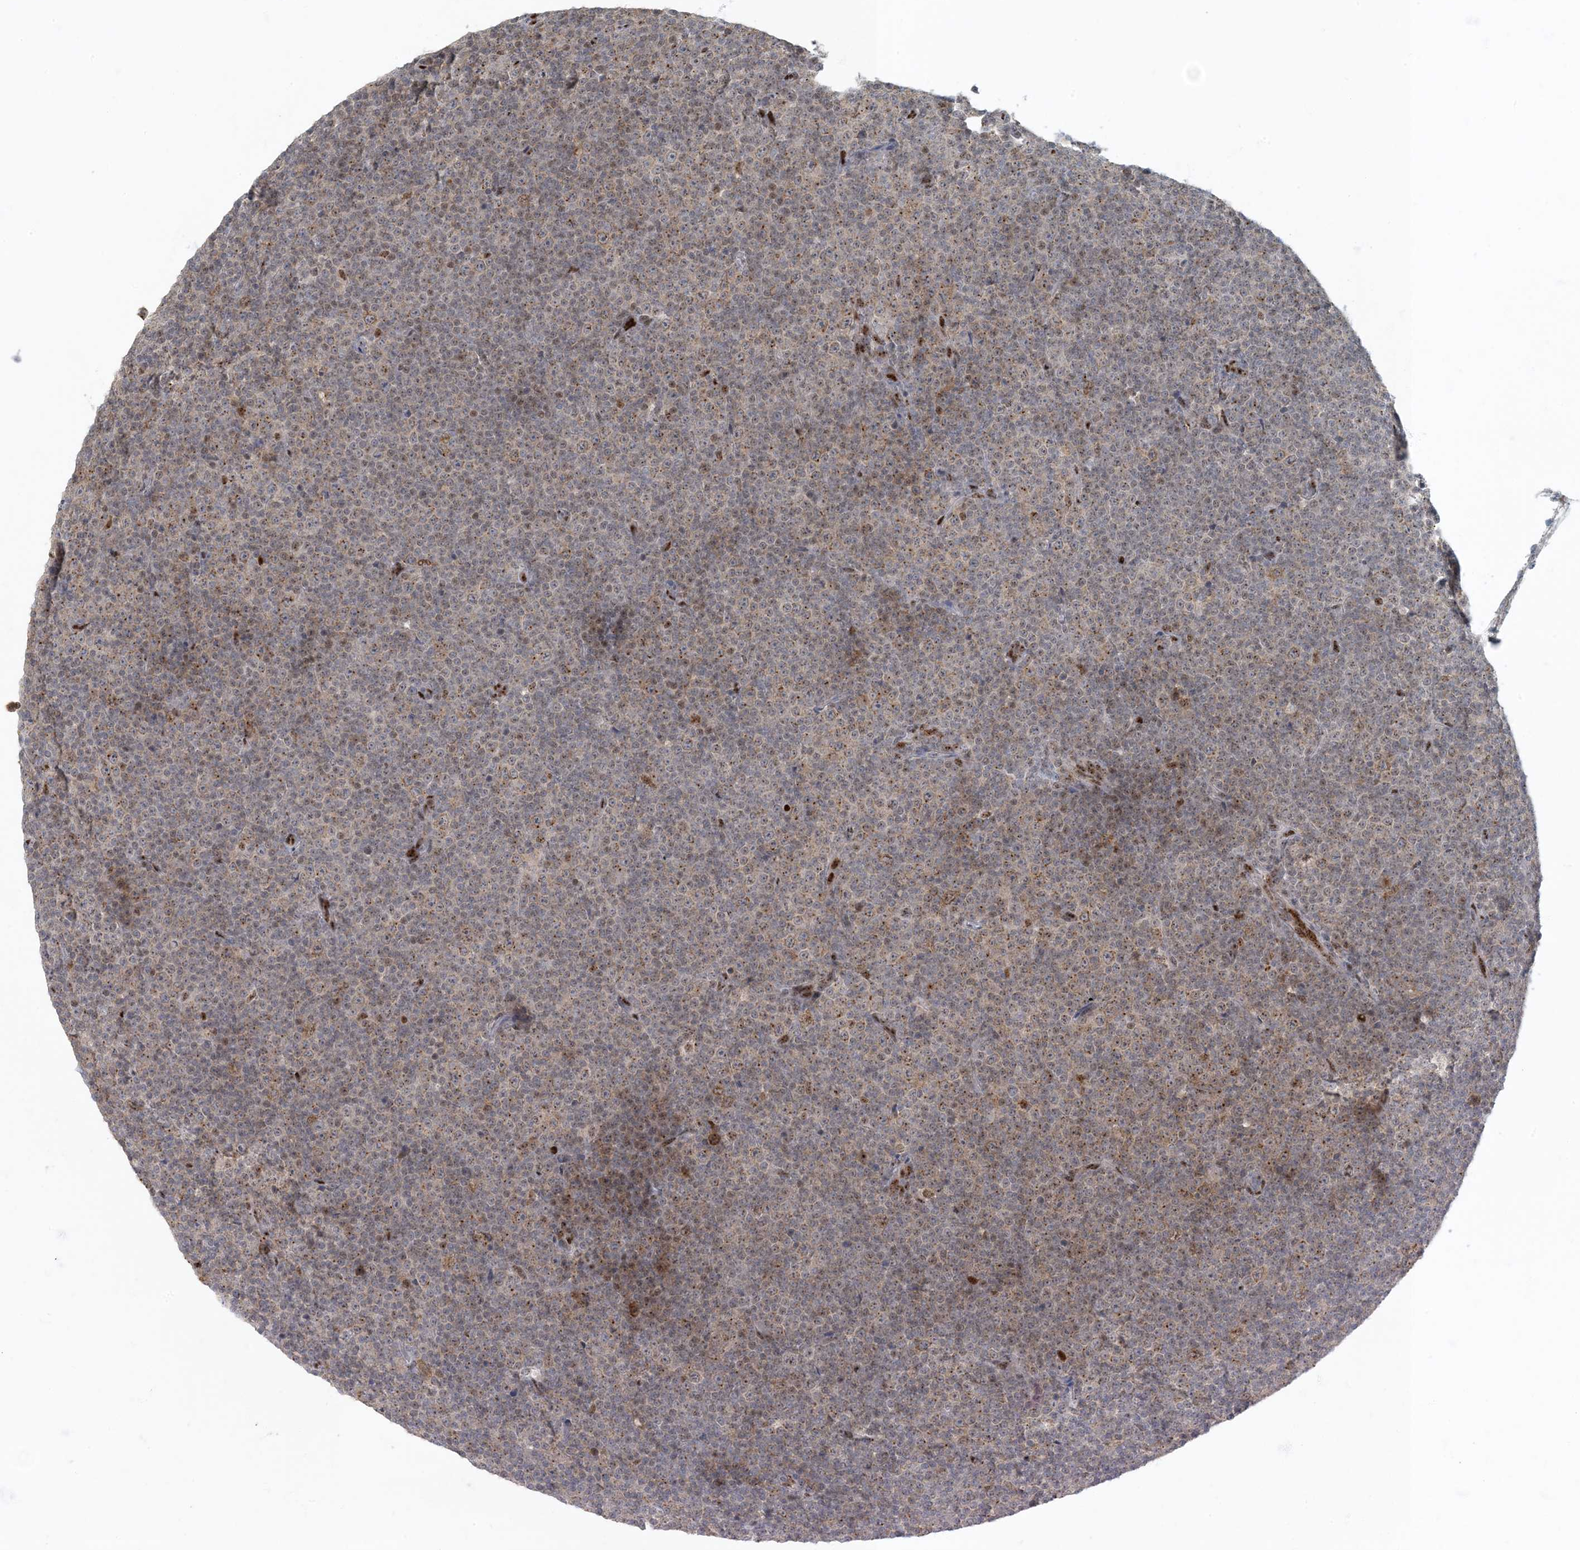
{"staining": {"intensity": "moderate", "quantity": "<25%", "location": "cytoplasmic/membranous"}, "tissue": "lymphoma", "cell_type": "Tumor cells", "image_type": "cancer", "snomed": [{"axis": "morphology", "description": "Malignant lymphoma, non-Hodgkin's type, Low grade"}, {"axis": "topography", "description": "Lymph node"}], "caption": "This image demonstrates IHC staining of human malignant lymphoma, non-Hodgkin's type (low-grade), with low moderate cytoplasmic/membranous positivity in about <25% of tumor cells.", "gene": "MBD1", "patient": {"sex": "female", "age": 67}}